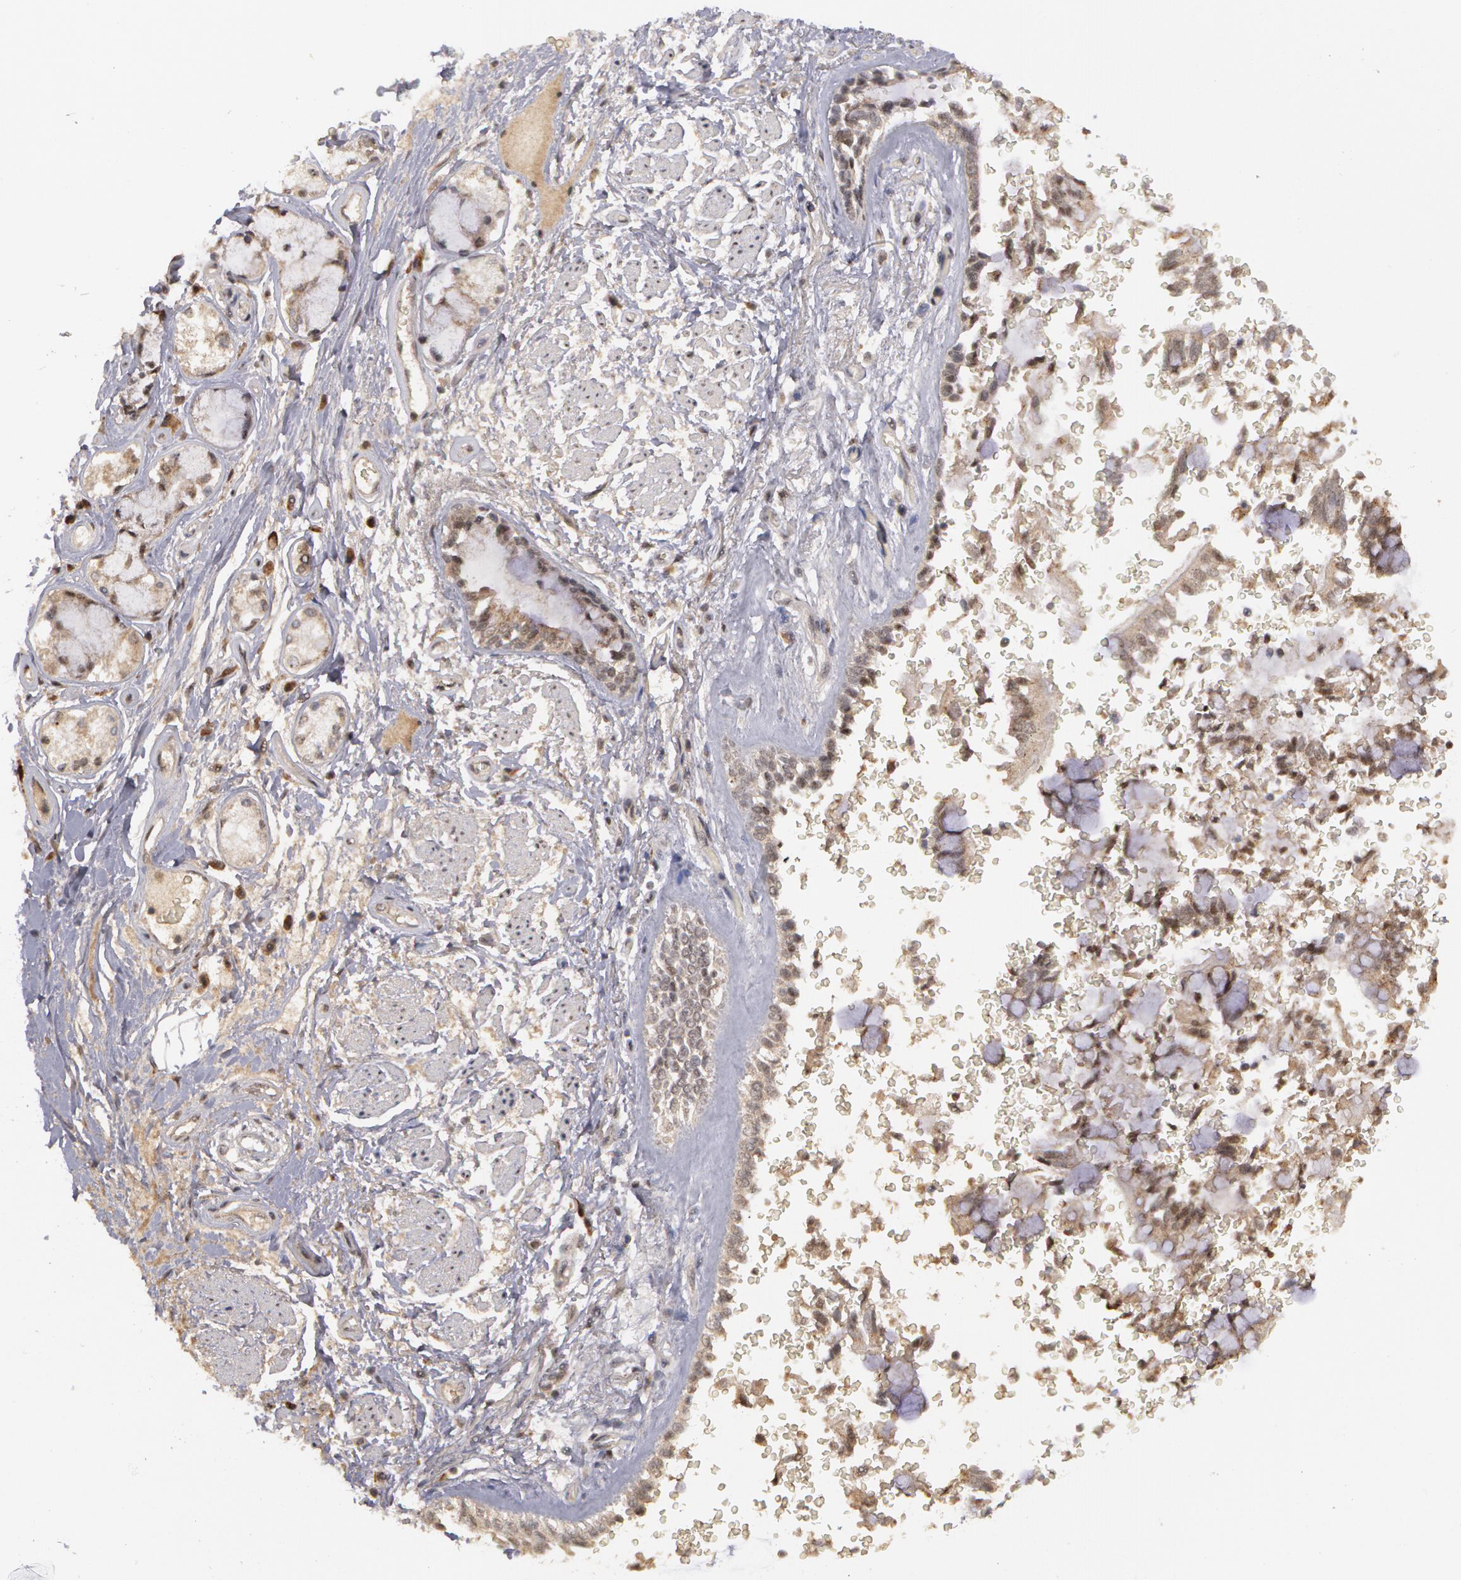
{"staining": {"intensity": "weak", "quantity": "25%-75%", "location": "cytoplasmic/membranous"}, "tissue": "bronchus", "cell_type": "Respiratory epithelial cells", "image_type": "normal", "snomed": [{"axis": "morphology", "description": "Normal tissue, NOS"}, {"axis": "topography", "description": "Cartilage tissue"}, {"axis": "topography", "description": "Lung"}], "caption": "The histopathology image reveals a brown stain indicating the presence of a protein in the cytoplasmic/membranous of respiratory epithelial cells in bronchus. The staining was performed using DAB (3,3'-diaminobenzidine) to visualize the protein expression in brown, while the nuclei were stained in blue with hematoxylin (Magnification: 20x).", "gene": "GLIS1", "patient": {"sex": "male", "age": 65}}